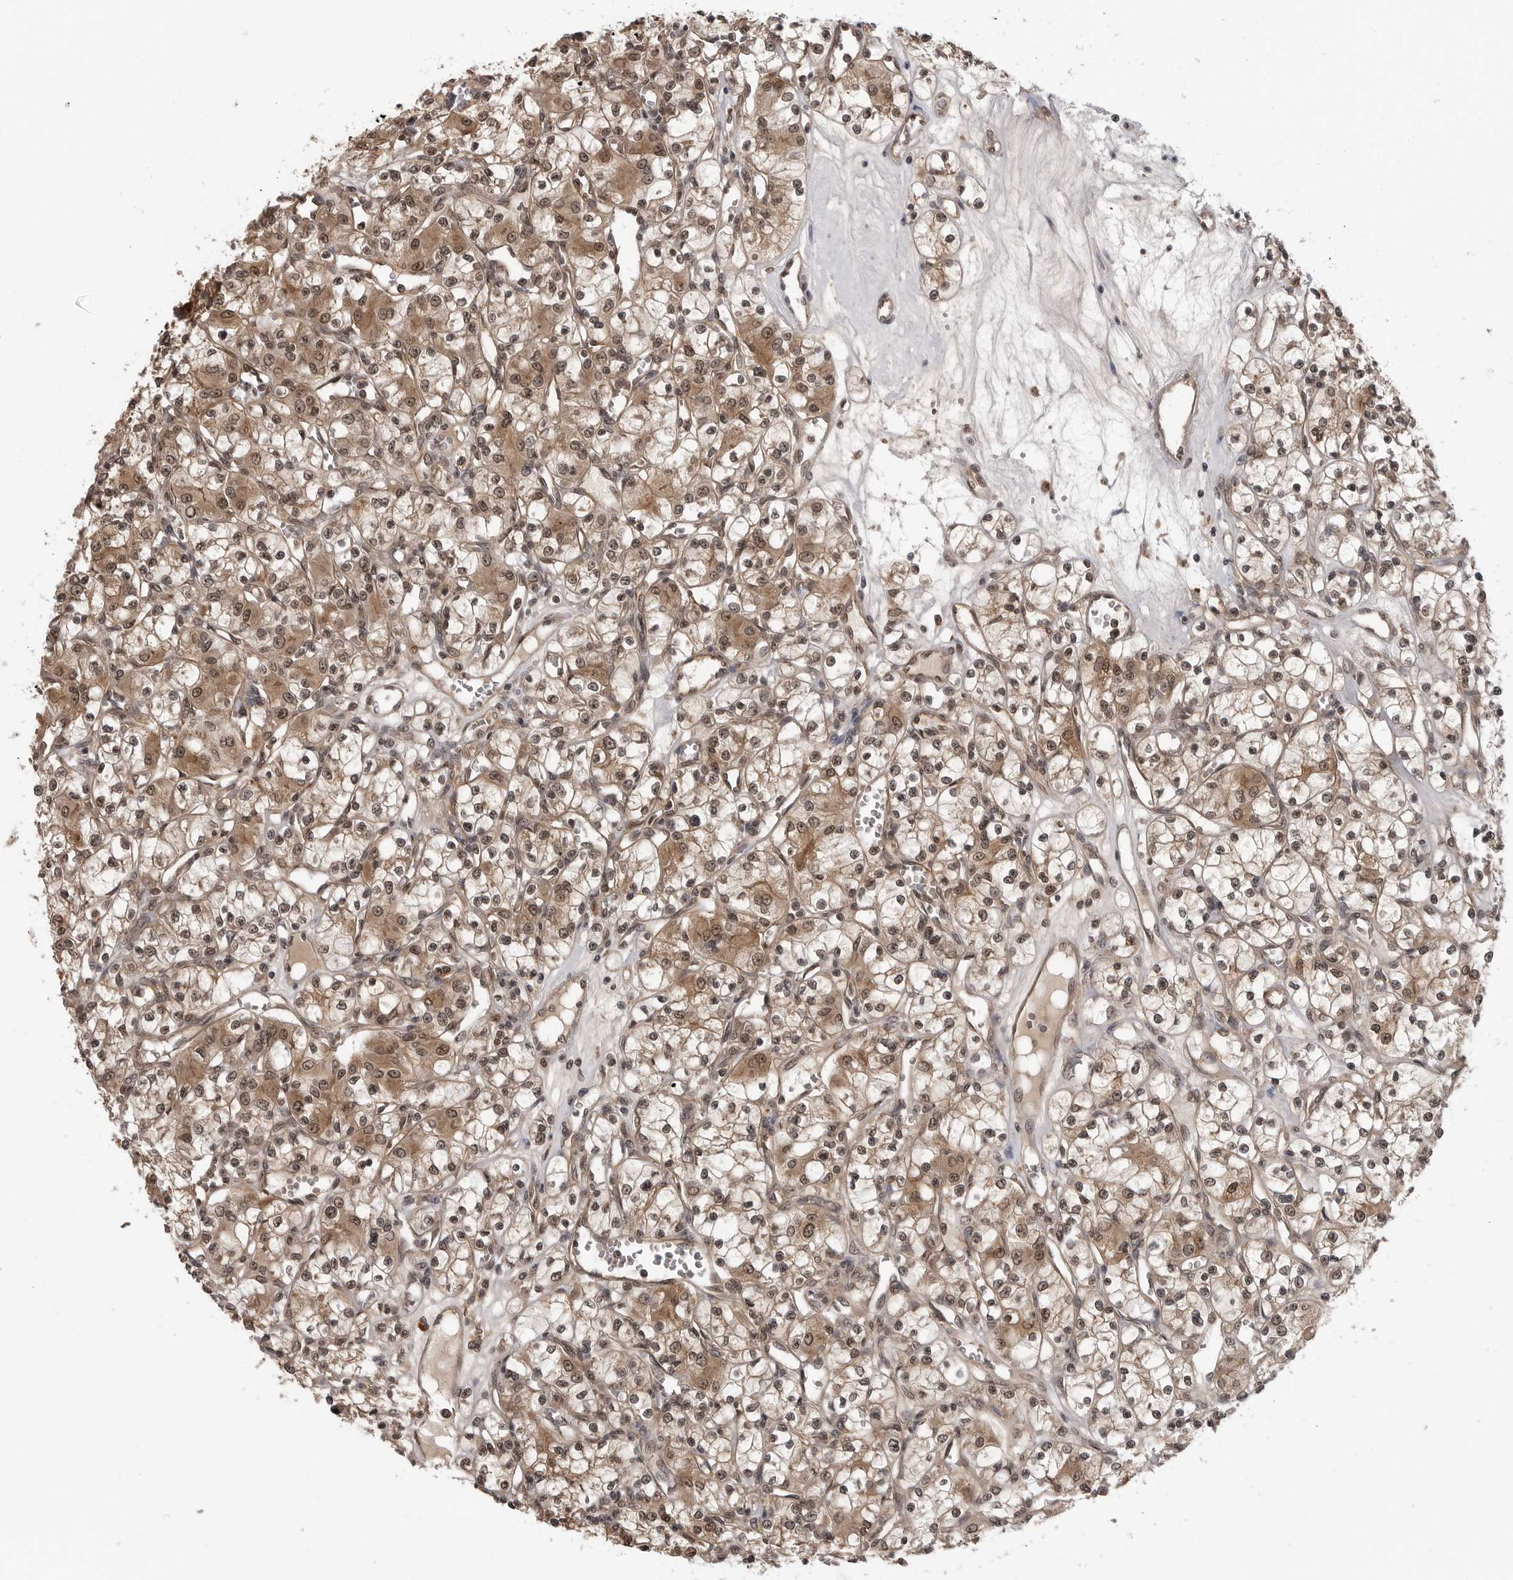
{"staining": {"intensity": "moderate", "quantity": ">75%", "location": "cytoplasmic/membranous,nuclear"}, "tissue": "renal cancer", "cell_type": "Tumor cells", "image_type": "cancer", "snomed": [{"axis": "morphology", "description": "Adenocarcinoma, NOS"}, {"axis": "topography", "description": "Kidney"}], "caption": "Human renal cancer stained for a protein (brown) displays moderate cytoplasmic/membranous and nuclear positive positivity in approximately >75% of tumor cells.", "gene": "IL24", "patient": {"sex": "female", "age": 59}}